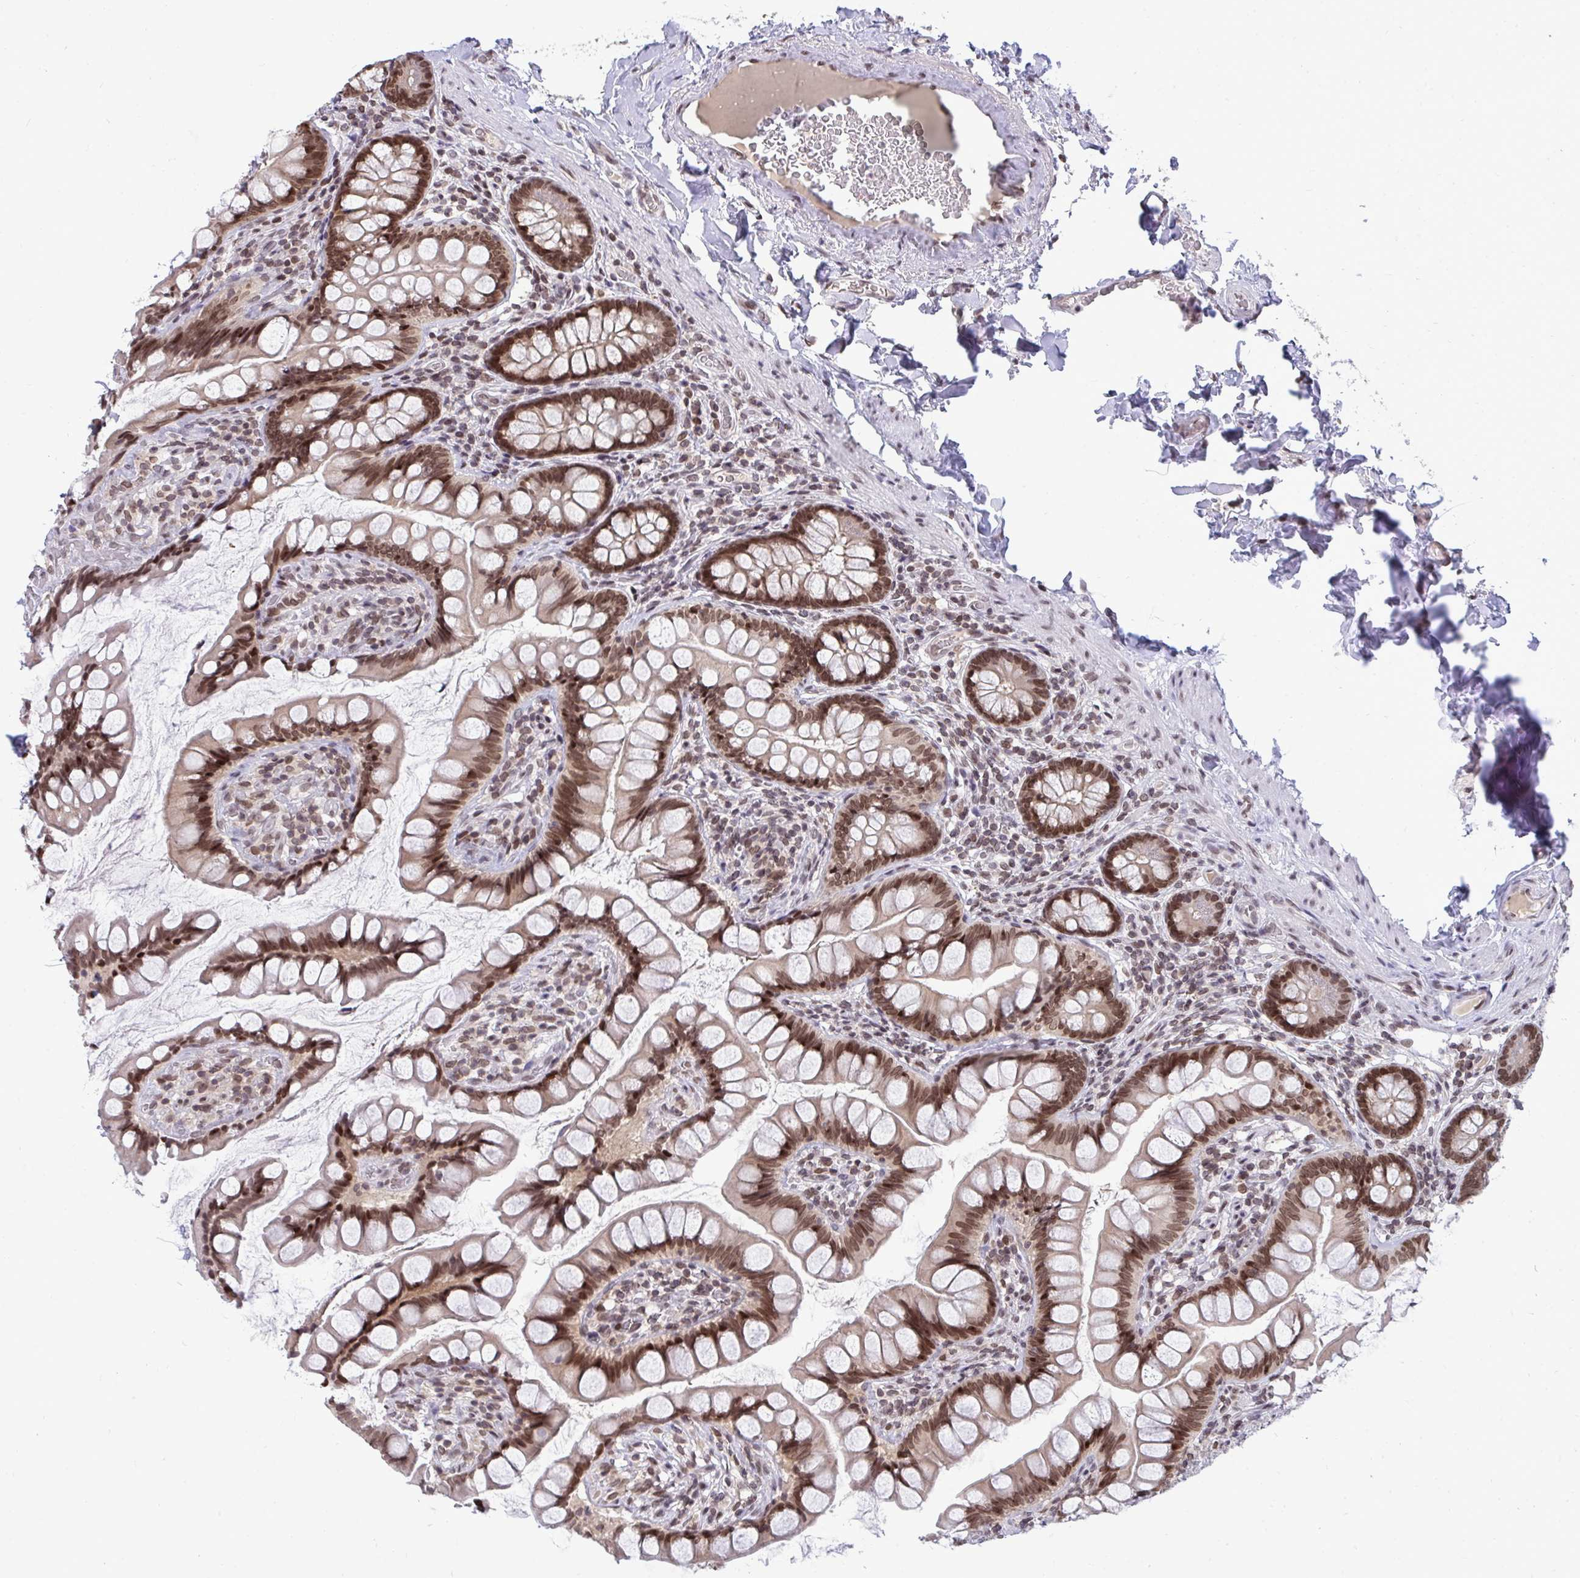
{"staining": {"intensity": "moderate", "quantity": ">75%", "location": "nuclear"}, "tissue": "small intestine", "cell_type": "Glandular cells", "image_type": "normal", "snomed": [{"axis": "morphology", "description": "Normal tissue, NOS"}, {"axis": "topography", "description": "Small intestine"}], "caption": "Immunohistochemistry (IHC) of unremarkable small intestine displays medium levels of moderate nuclear positivity in about >75% of glandular cells. (brown staining indicates protein expression, while blue staining denotes nuclei).", "gene": "JPT1", "patient": {"sex": "male", "age": 70}}